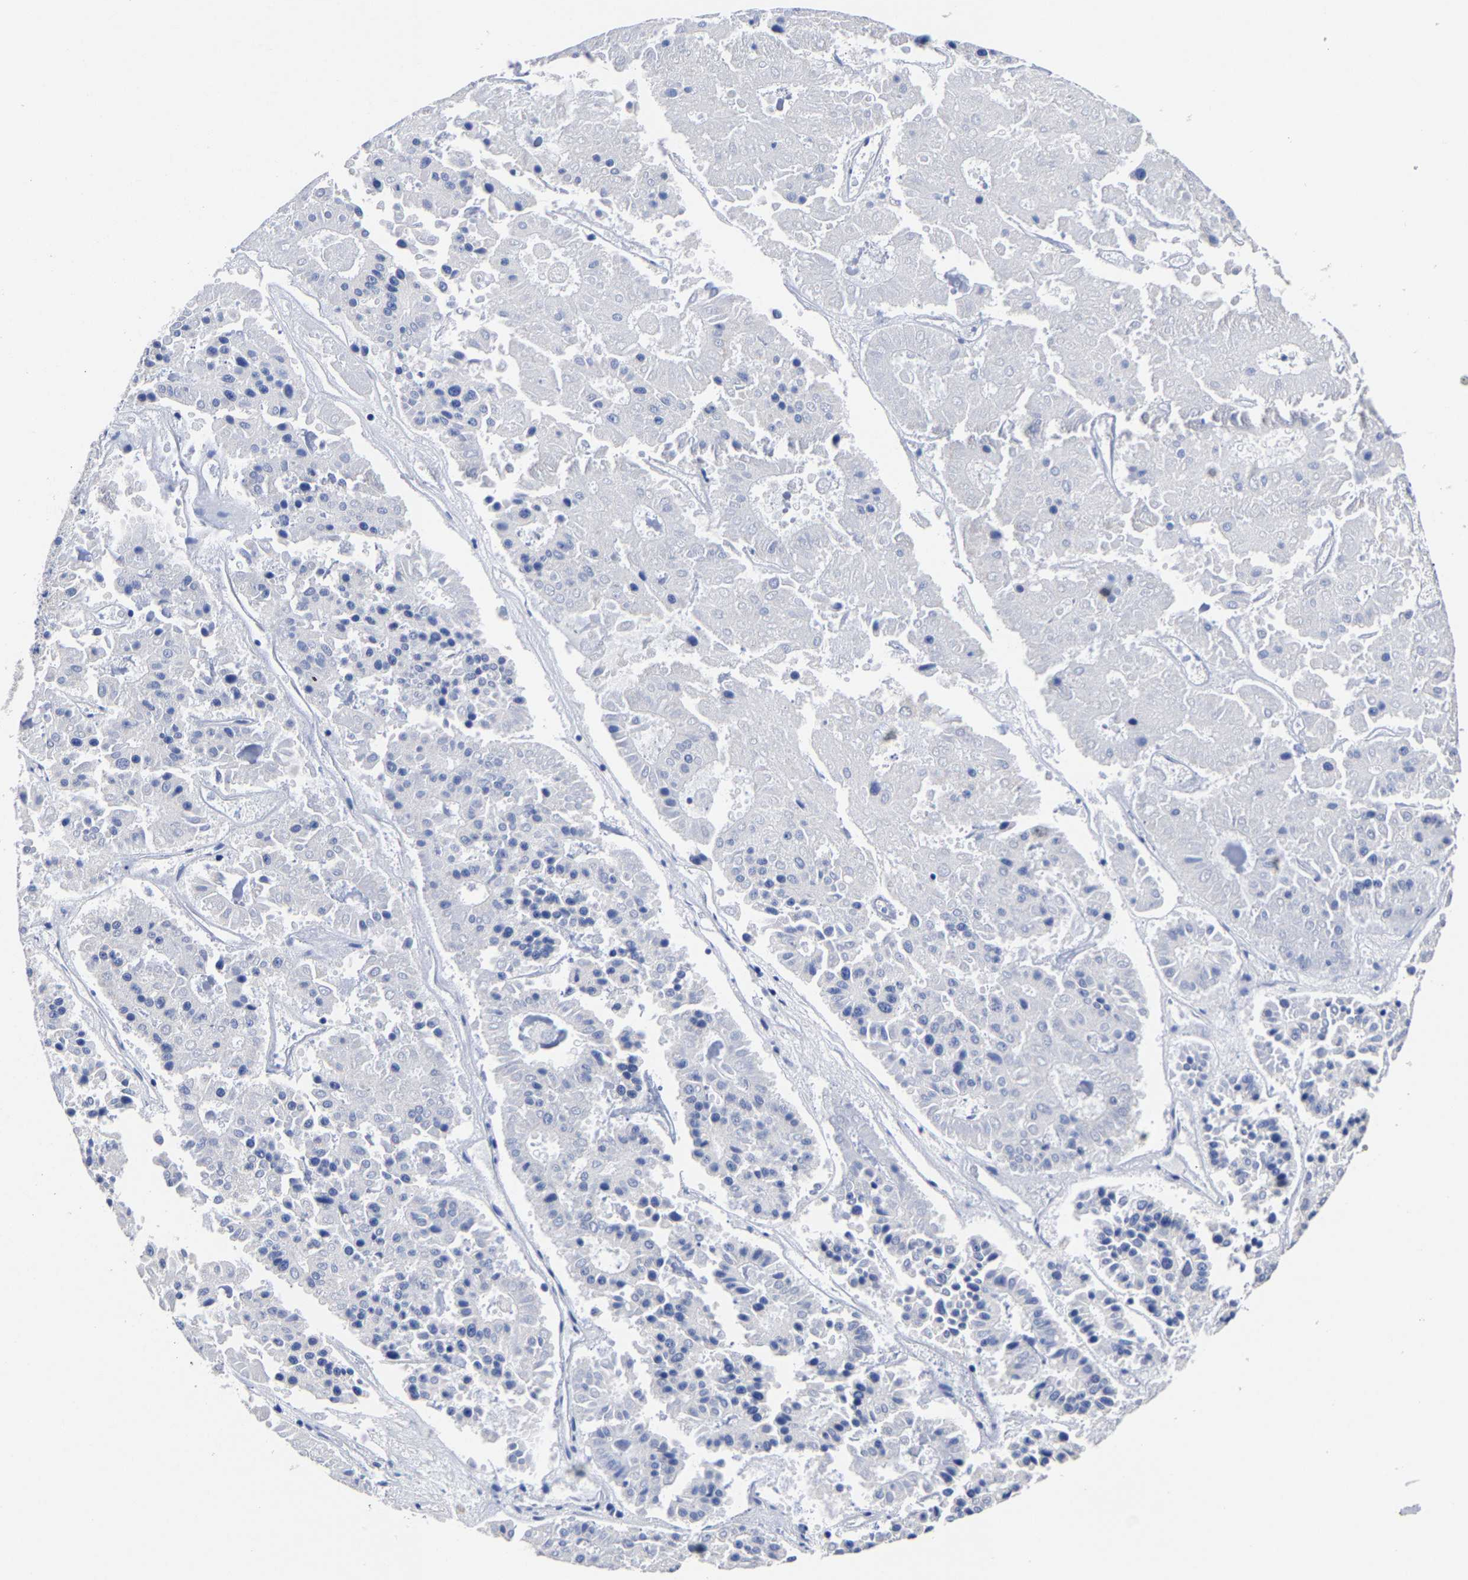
{"staining": {"intensity": "negative", "quantity": "none", "location": "none"}, "tissue": "pancreatic cancer", "cell_type": "Tumor cells", "image_type": "cancer", "snomed": [{"axis": "morphology", "description": "Adenocarcinoma, NOS"}, {"axis": "topography", "description": "Pancreas"}], "caption": "High magnification brightfield microscopy of pancreatic adenocarcinoma stained with DAB (3,3'-diaminobenzidine) (brown) and counterstained with hematoxylin (blue): tumor cells show no significant staining. (Brightfield microscopy of DAB (3,3'-diaminobenzidine) immunohistochemistry at high magnification).", "gene": "AASS", "patient": {"sex": "male", "age": 50}}